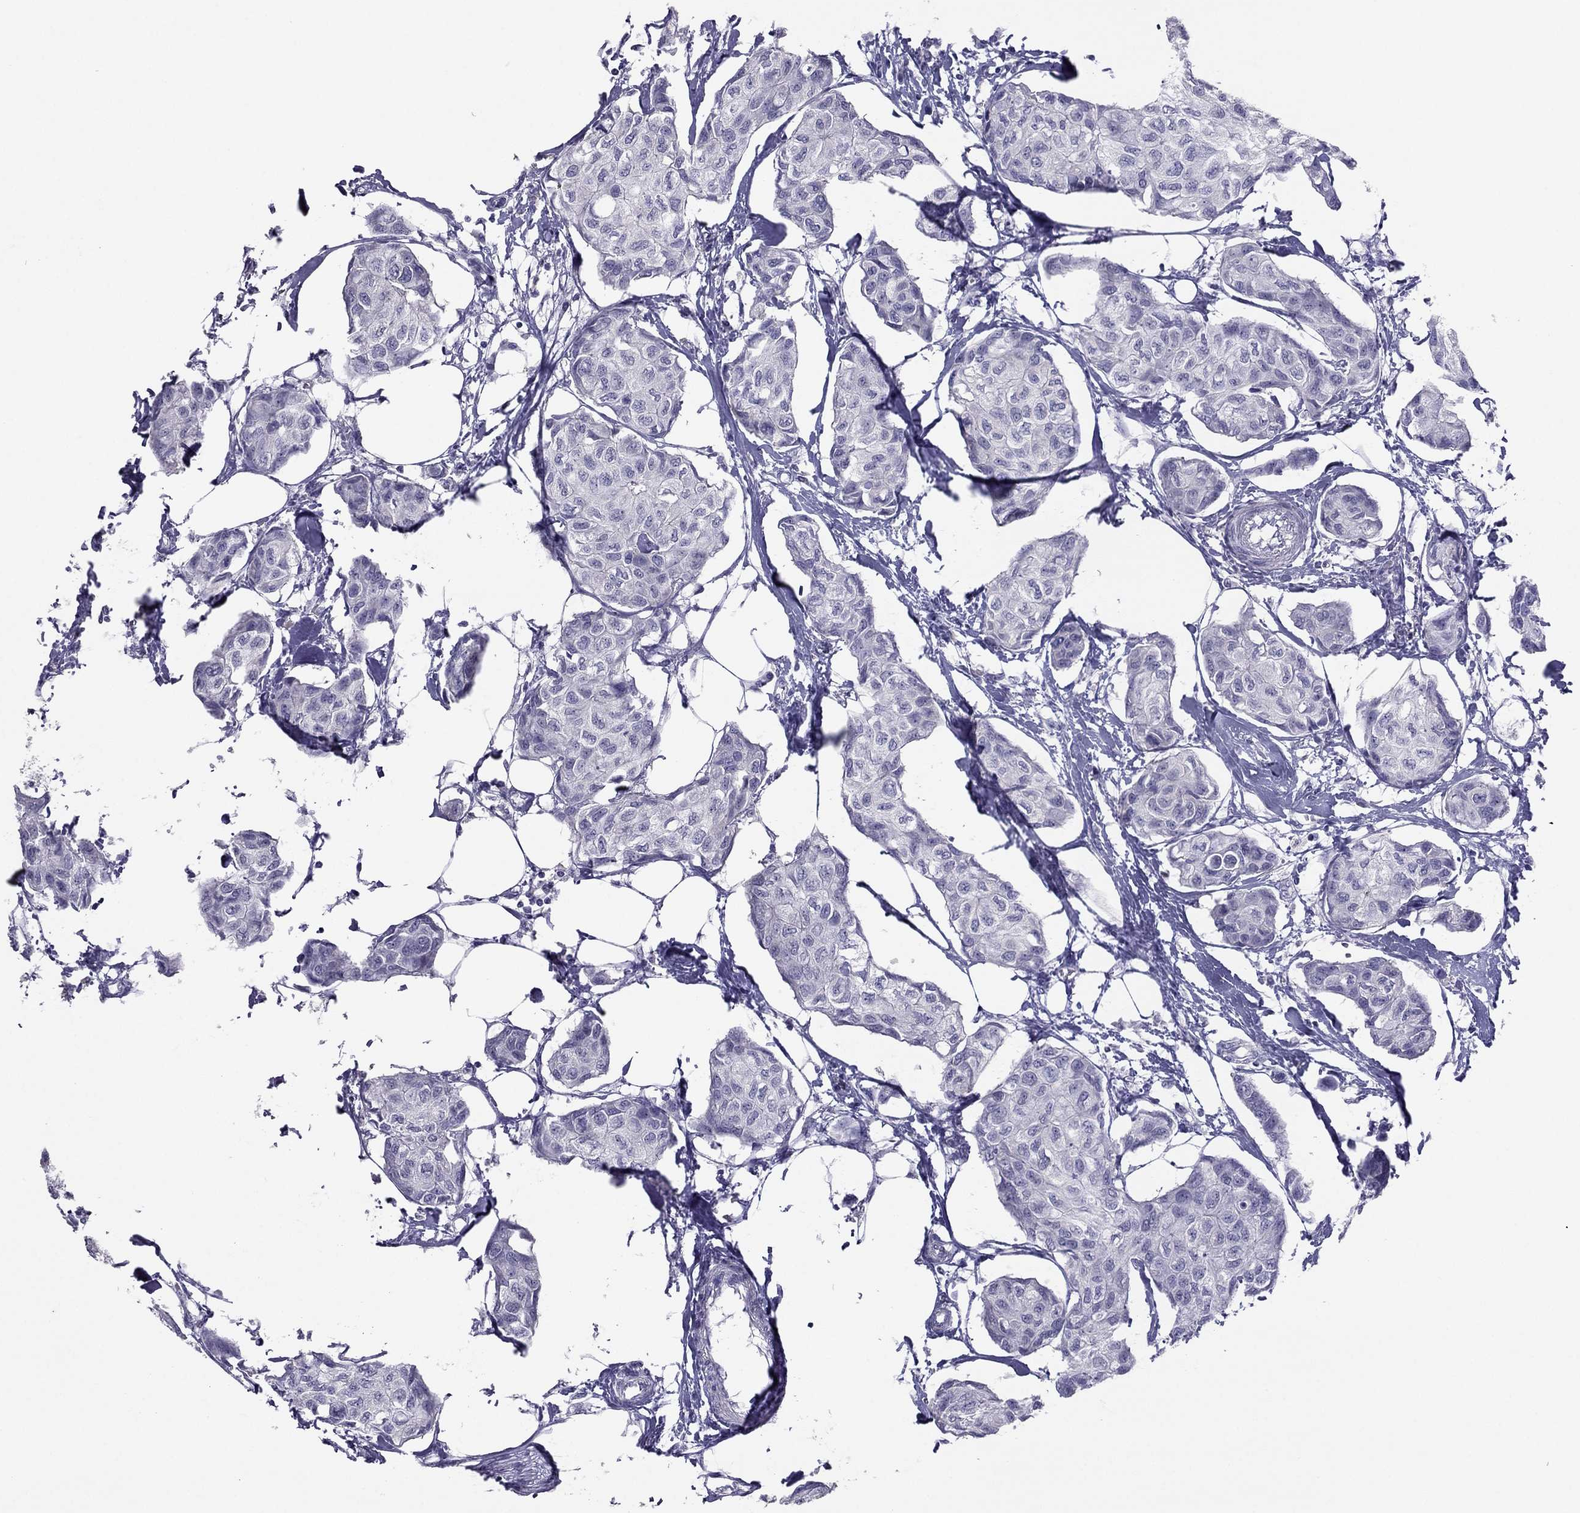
{"staining": {"intensity": "negative", "quantity": "none", "location": "none"}, "tissue": "breast cancer", "cell_type": "Tumor cells", "image_type": "cancer", "snomed": [{"axis": "morphology", "description": "Duct carcinoma"}, {"axis": "topography", "description": "Breast"}], "caption": "Immunohistochemistry (IHC) histopathology image of breast intraductal carcinoma stained for a protein (brown), which demonstrates no expression in tumor cells.", "gene": "RGS8", "patient": {"sex": "female", "age": 80}}